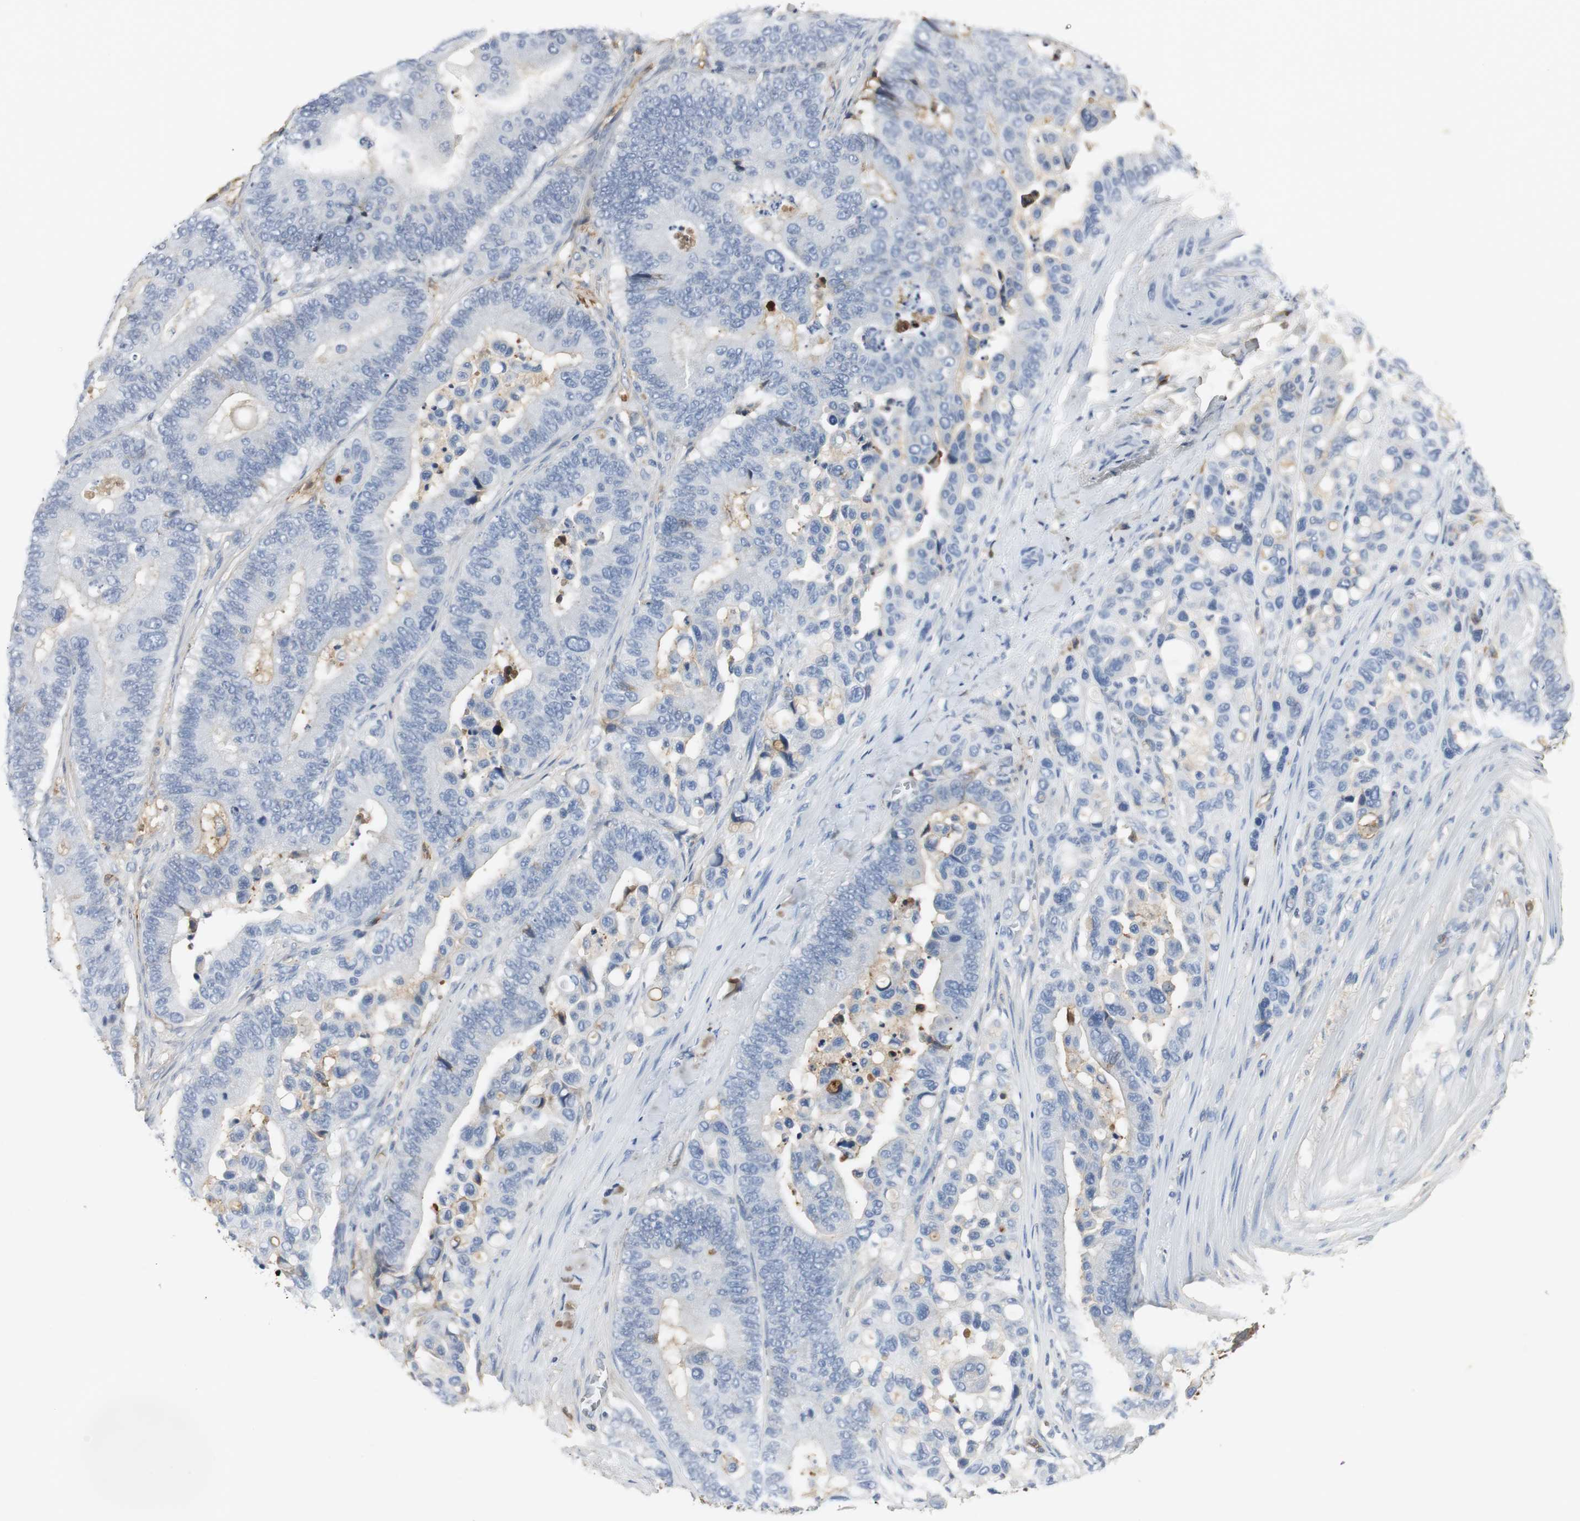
{"staining": {"intensity": "negative", "quantity": "none", "location": "none"}, "tissue": "colorectal cancer", "cell_type": "Tumor cells", "image_type": "cancer", "snomed": [{"axis": "morphology", "description": "Normal tissue, NOS"}, {"axis": "morphology", "description": "Adenocarcinoma, NOS"}, {"axis": "topography", "description": "Colon"}], "caption": "IHC micrograph of neoplastic tissue: adenocarcinoma (colorectal) stained with DAB (3,3'-diaminobenzidine) displays no significant protein expression in tumor cells.", "gene": "IGHA1", "patient": {"sex": "male", "age": 82}}